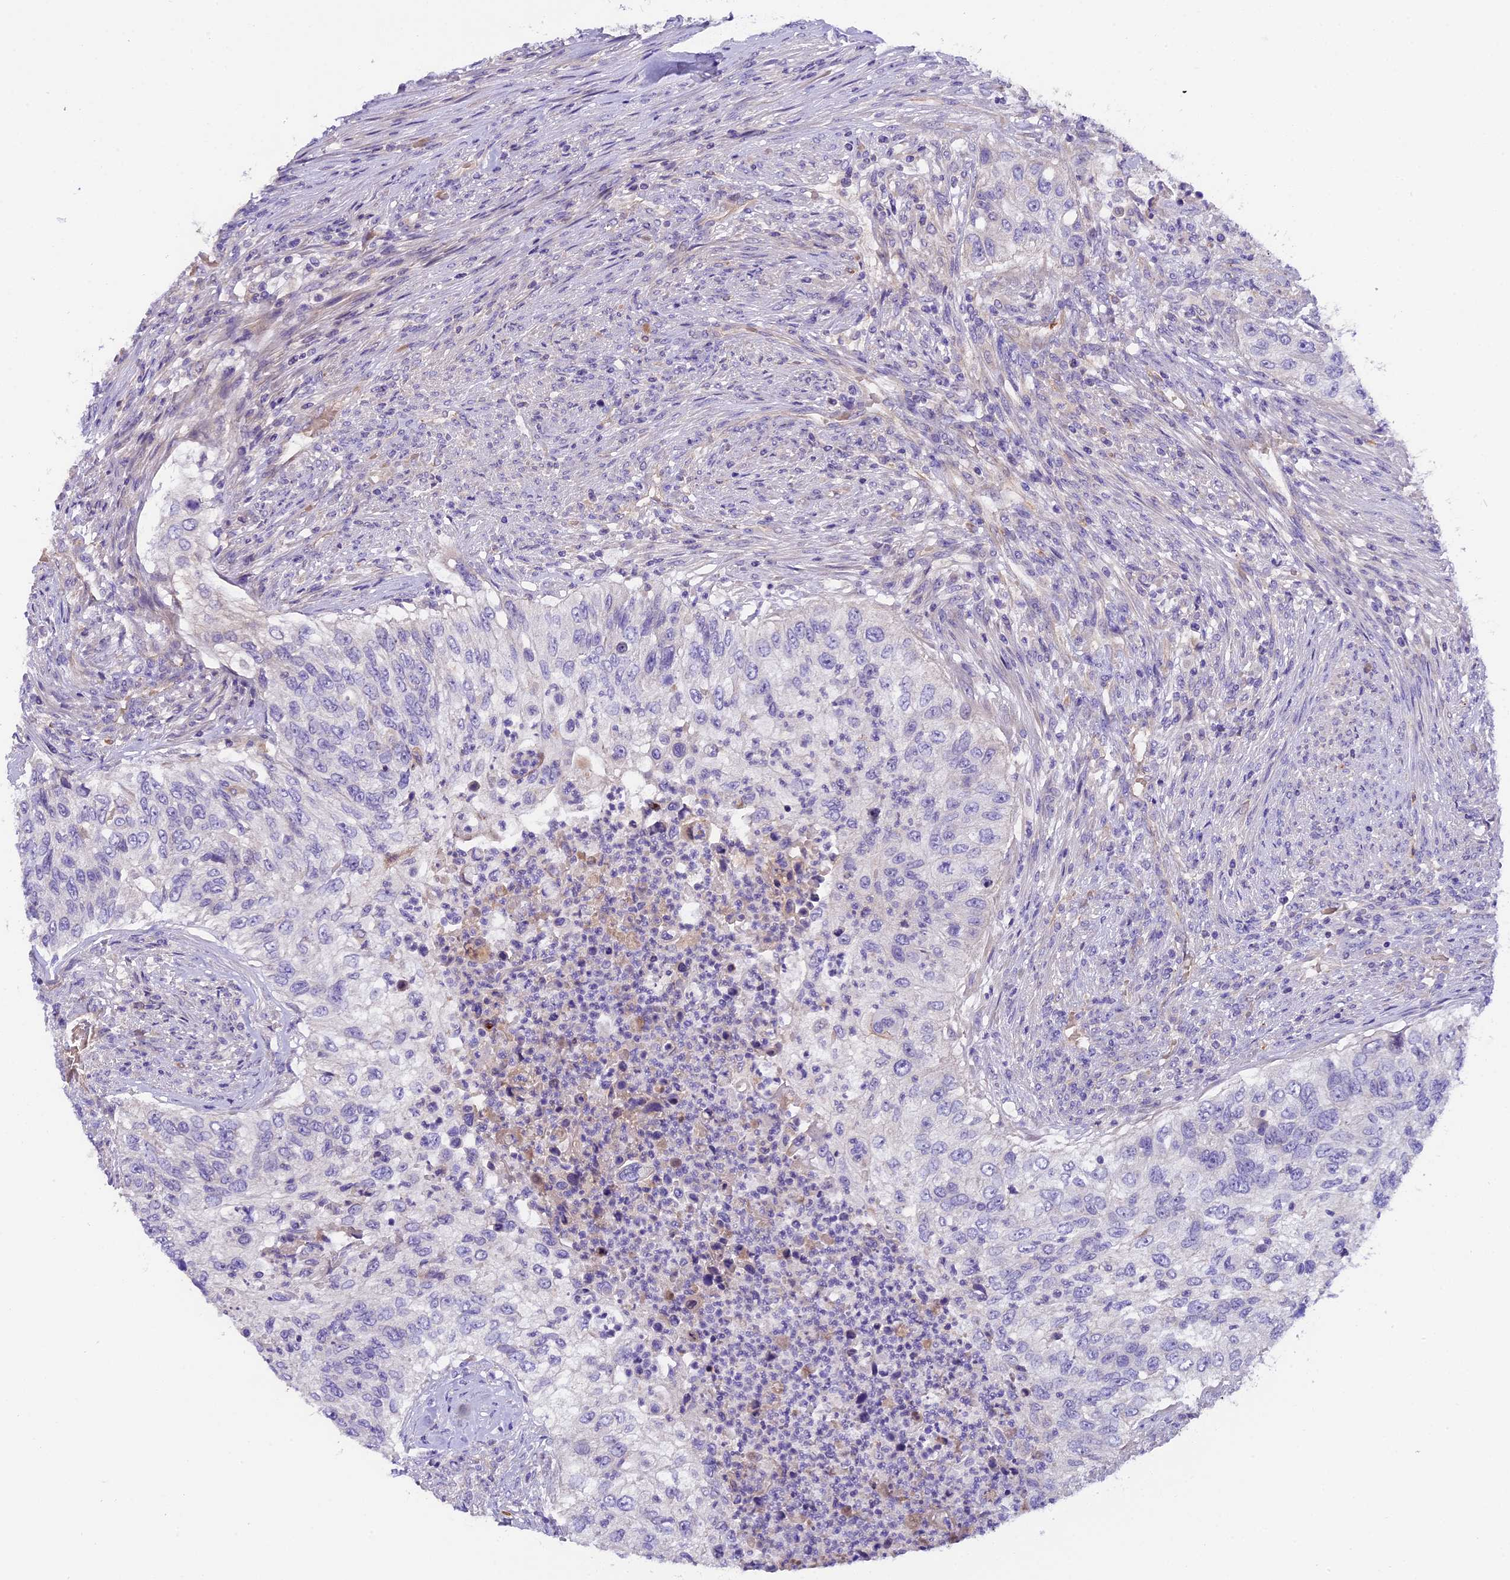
{"staining": {"intensity": "negative", "quantity": "none", "location": "none"}, "tissue": "urothelial cancer", "cell_type": "Tumor cells", "image_type": "cancer", "snomed": [{"axis": "morphology", "description": "Urothelial carcinoma, High grade"}, {"axis": "topography", "description": "Urinary bladder"}], "caption": "The histopathology image demonstrates no staining of tumor cells in high-grade urothelial carcinoma.", "gene": "CCDC32", "patient": {"sex": "female", "age": 60}}